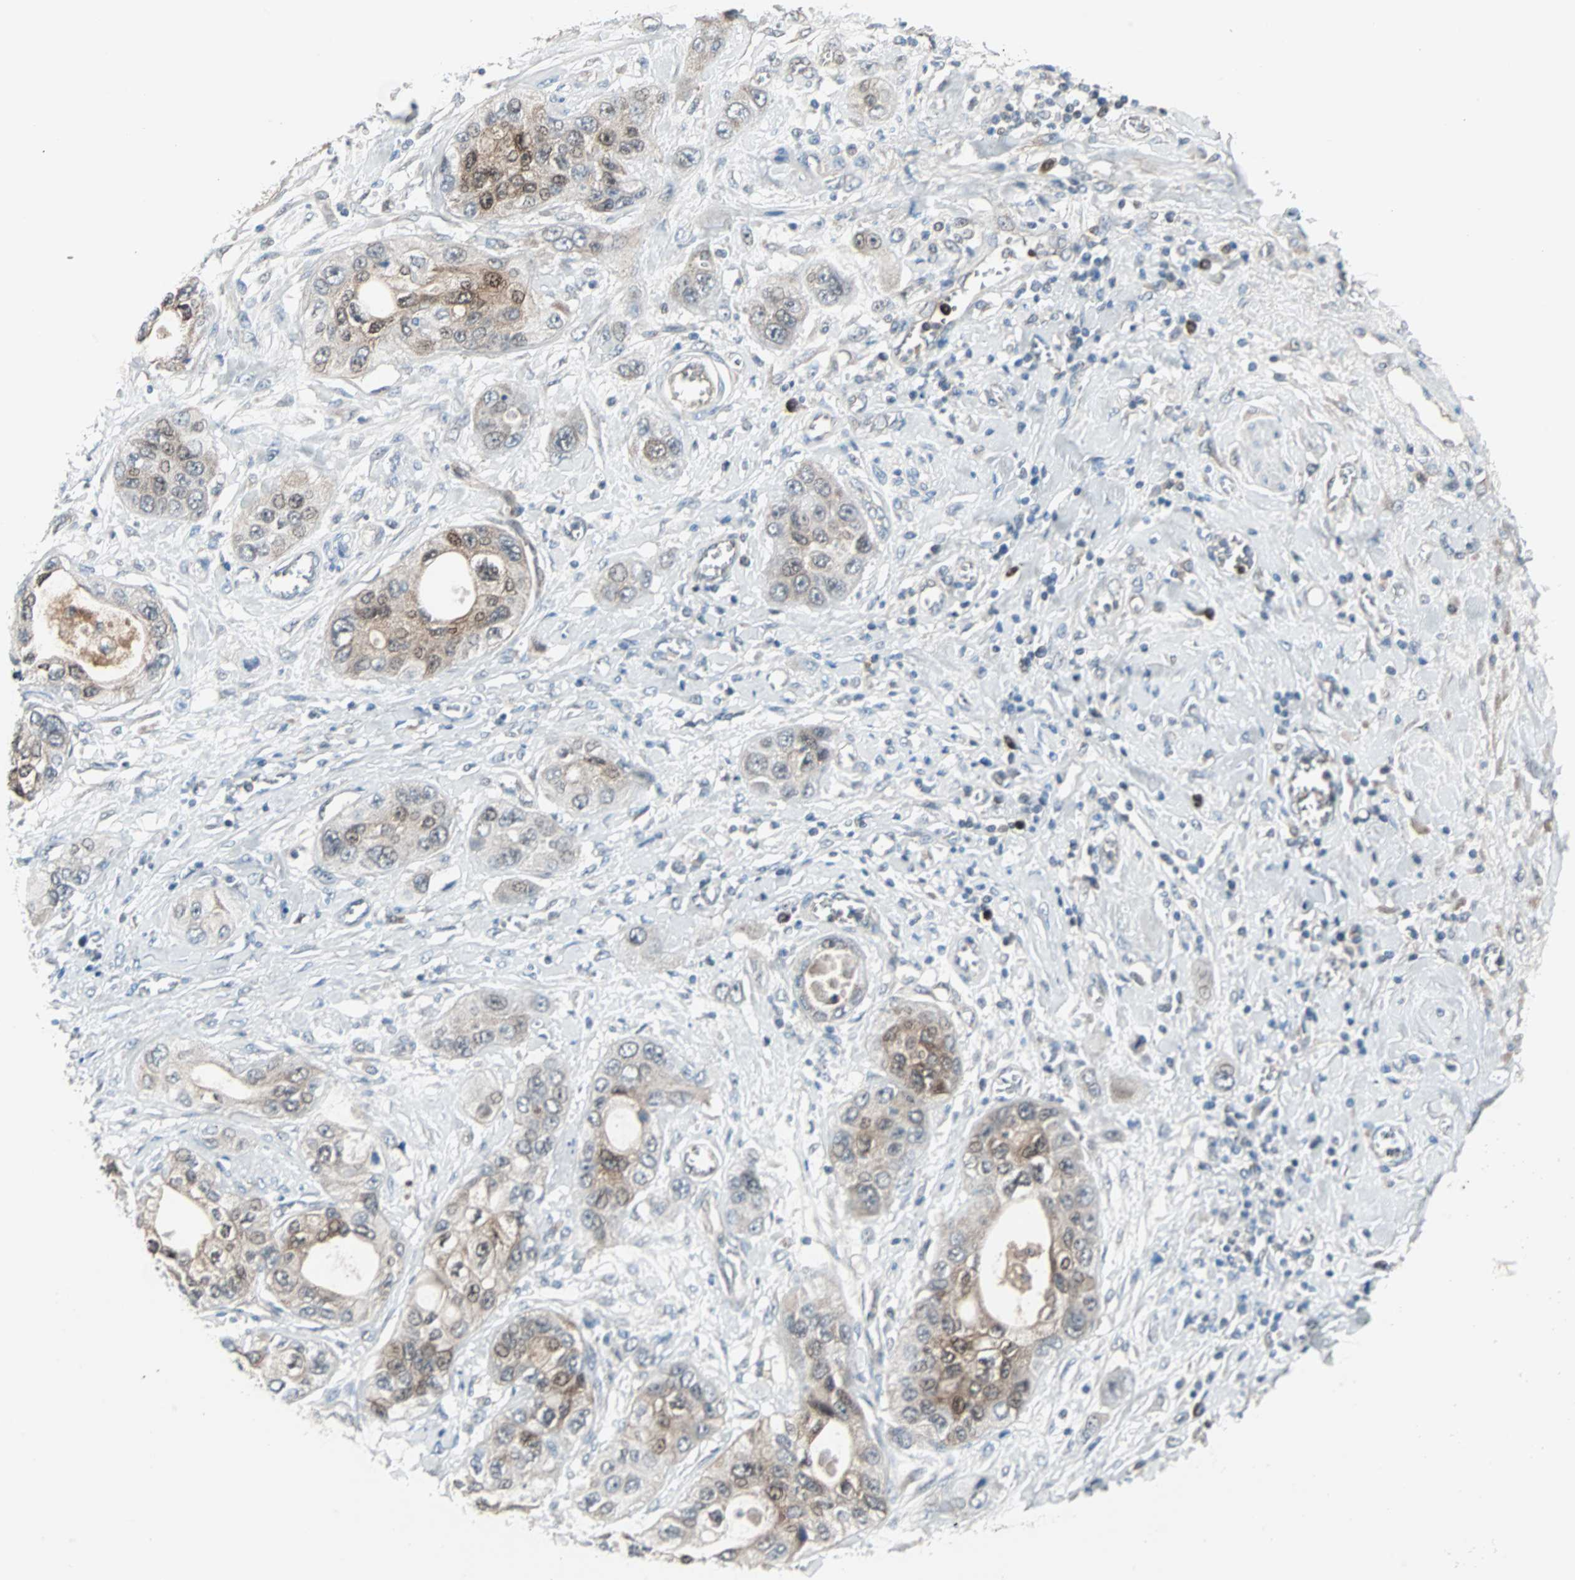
{"staining": {"intensity": "moderate", "quantity": "25%-75%", "location": "cytoplasmic/membranous,nuclear"}, "tissue": "pancreatic cancer", "cell_type": "Tumor cells", "image_type": "cancer", "snomed": [{"axis": "morphology", "description": "Adenocarcinoma, NOS"}, {"axis": "topography", "description": "Pancreas"}], "caption": "Brown immunohistochemical staining in human adenocarcinoma (pancreatic) shows moderate cytoplasmic/membranous and nuclear expression in approximately 25%-75% of tumor cells.", "gene": "CASP3", "patient": {"sex": "female", "age": 70}}